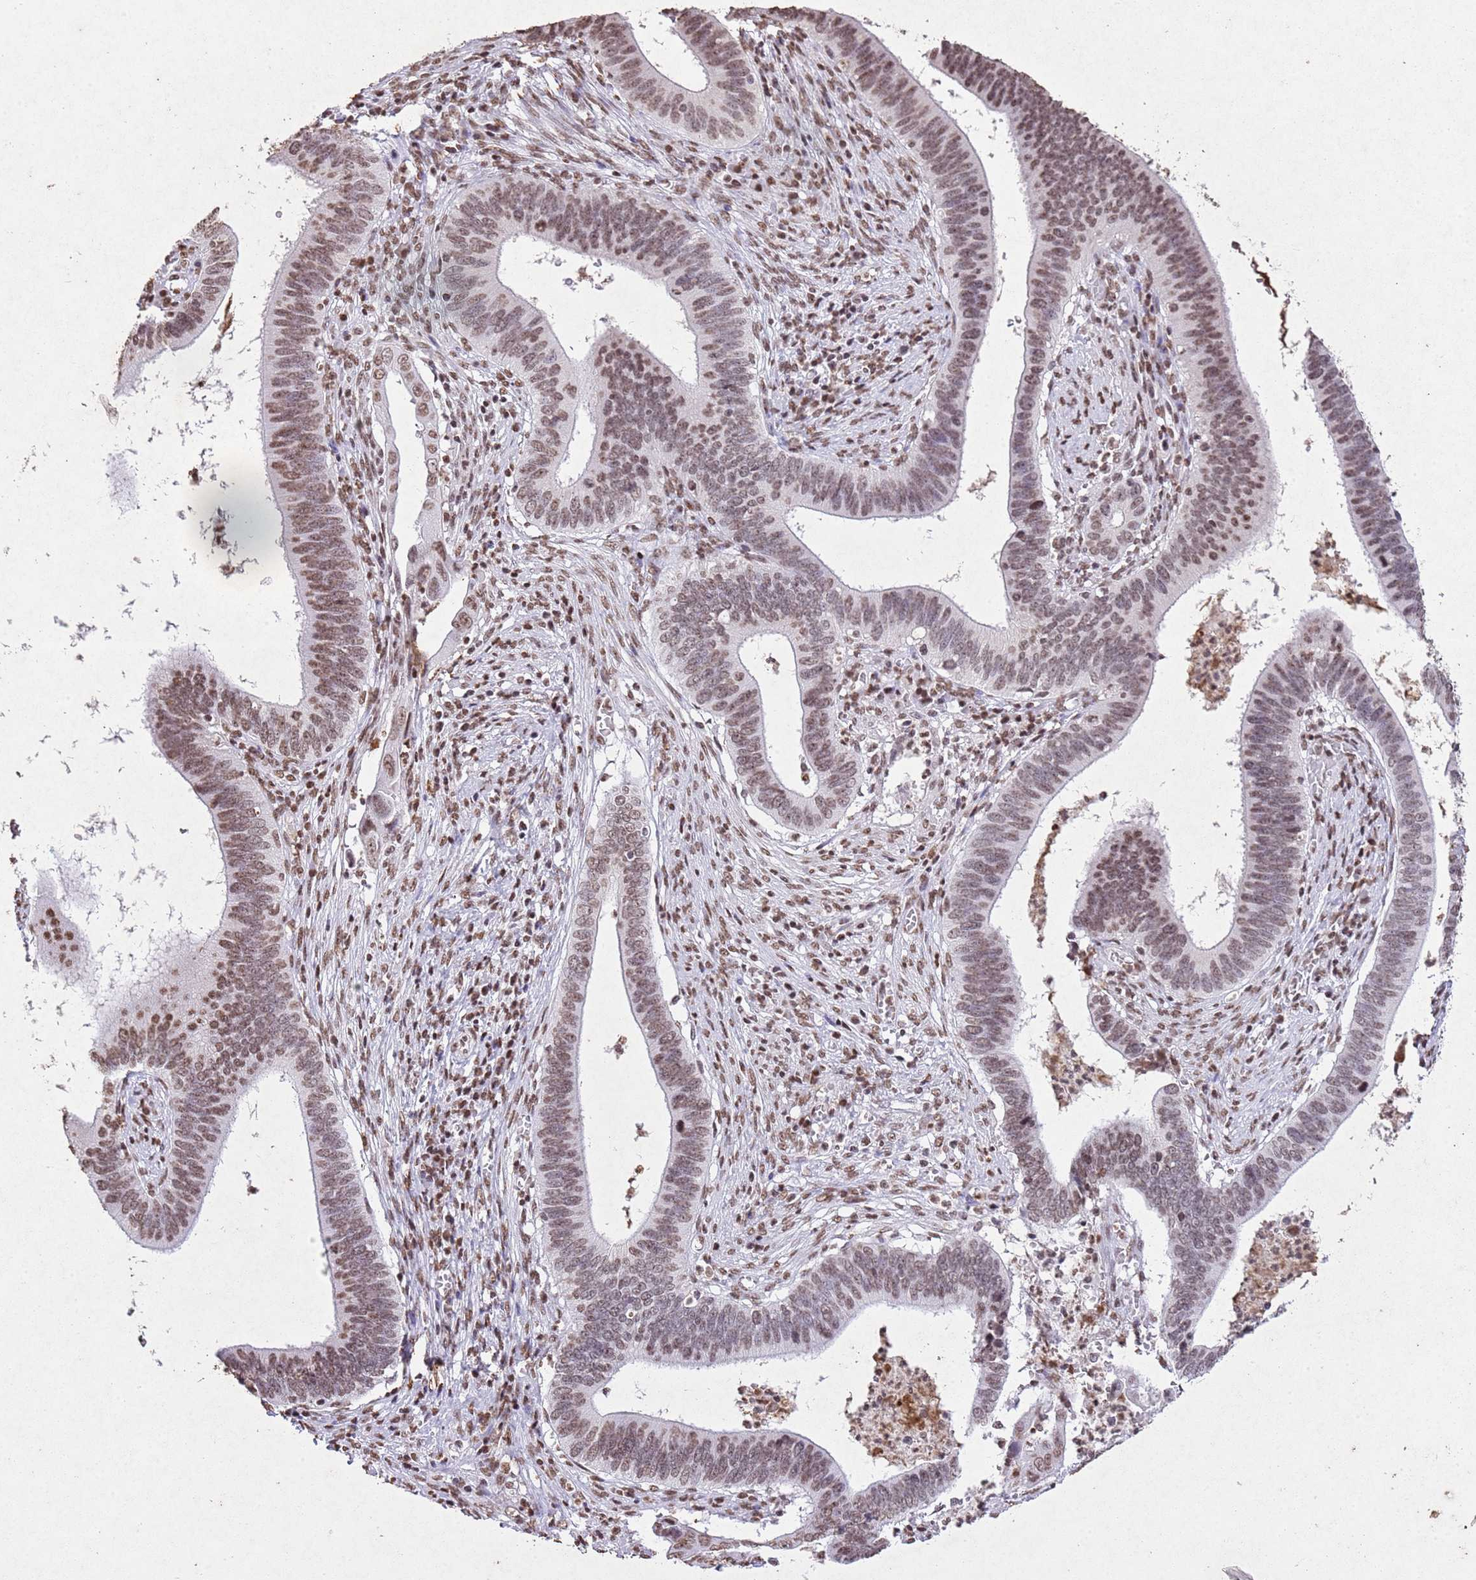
{"staining": {"intensity": "moderate", "quantity": ">75%", "location": "nuclear"}, "tissue": "cervical cancer", "cell_type": "Tumor cells", "image_type": "cancer", "snomed": [{"axis": "morphology", "description": "Adenocarcinoma, NOS"}, {"axis": "topography", "description": "Cervix"}], "caption": "Cervical cancer stained with a protein marker demonstrates moderate staining in tumor cells.", "gene": "BMAL1", "patient": {"sex": "female", "age": 42}}